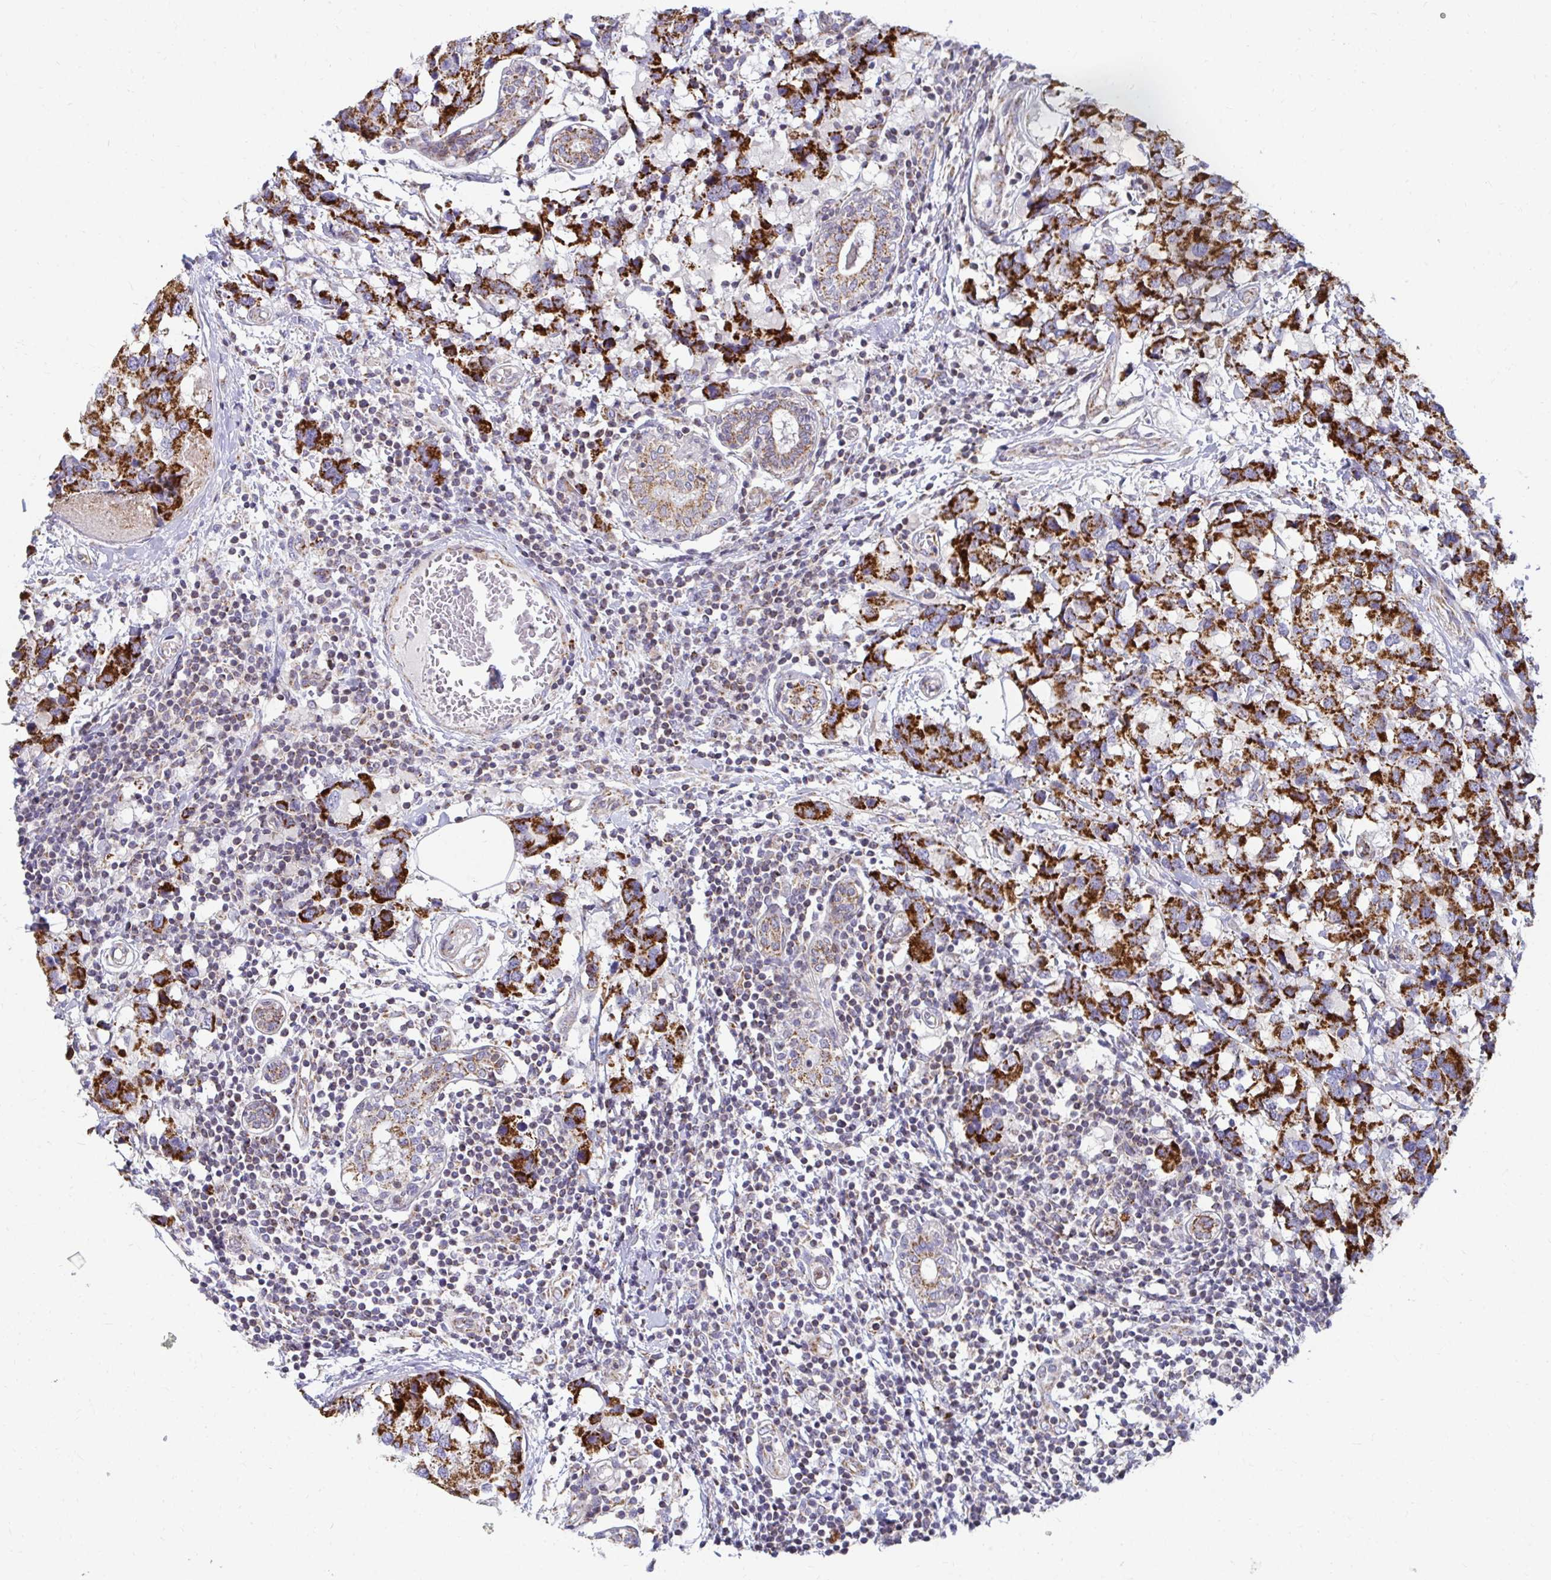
{"staining": {"intensity": "strong", "quantity": ">75%", "location": "cytoplasmic/membranous"}, "tissue": "breast cancer", "cell_type": "Tumor cells", "image_type": "cancer", "snomed": [{"axis": "morphology", "description": "Lobular carcinoma"}, {"axis": "topography", "description": "Breast"}], "caption": "A micrograph of human breast cancer (lobular carcinoma) stained for a protein exhibits strong cytoplasmic/membranous brown staining in tumor cells. (IHC, brightfield microscopy, high magnification).", "gene": "EXOC5", "patient": {"sex": "female", "age": 59}}